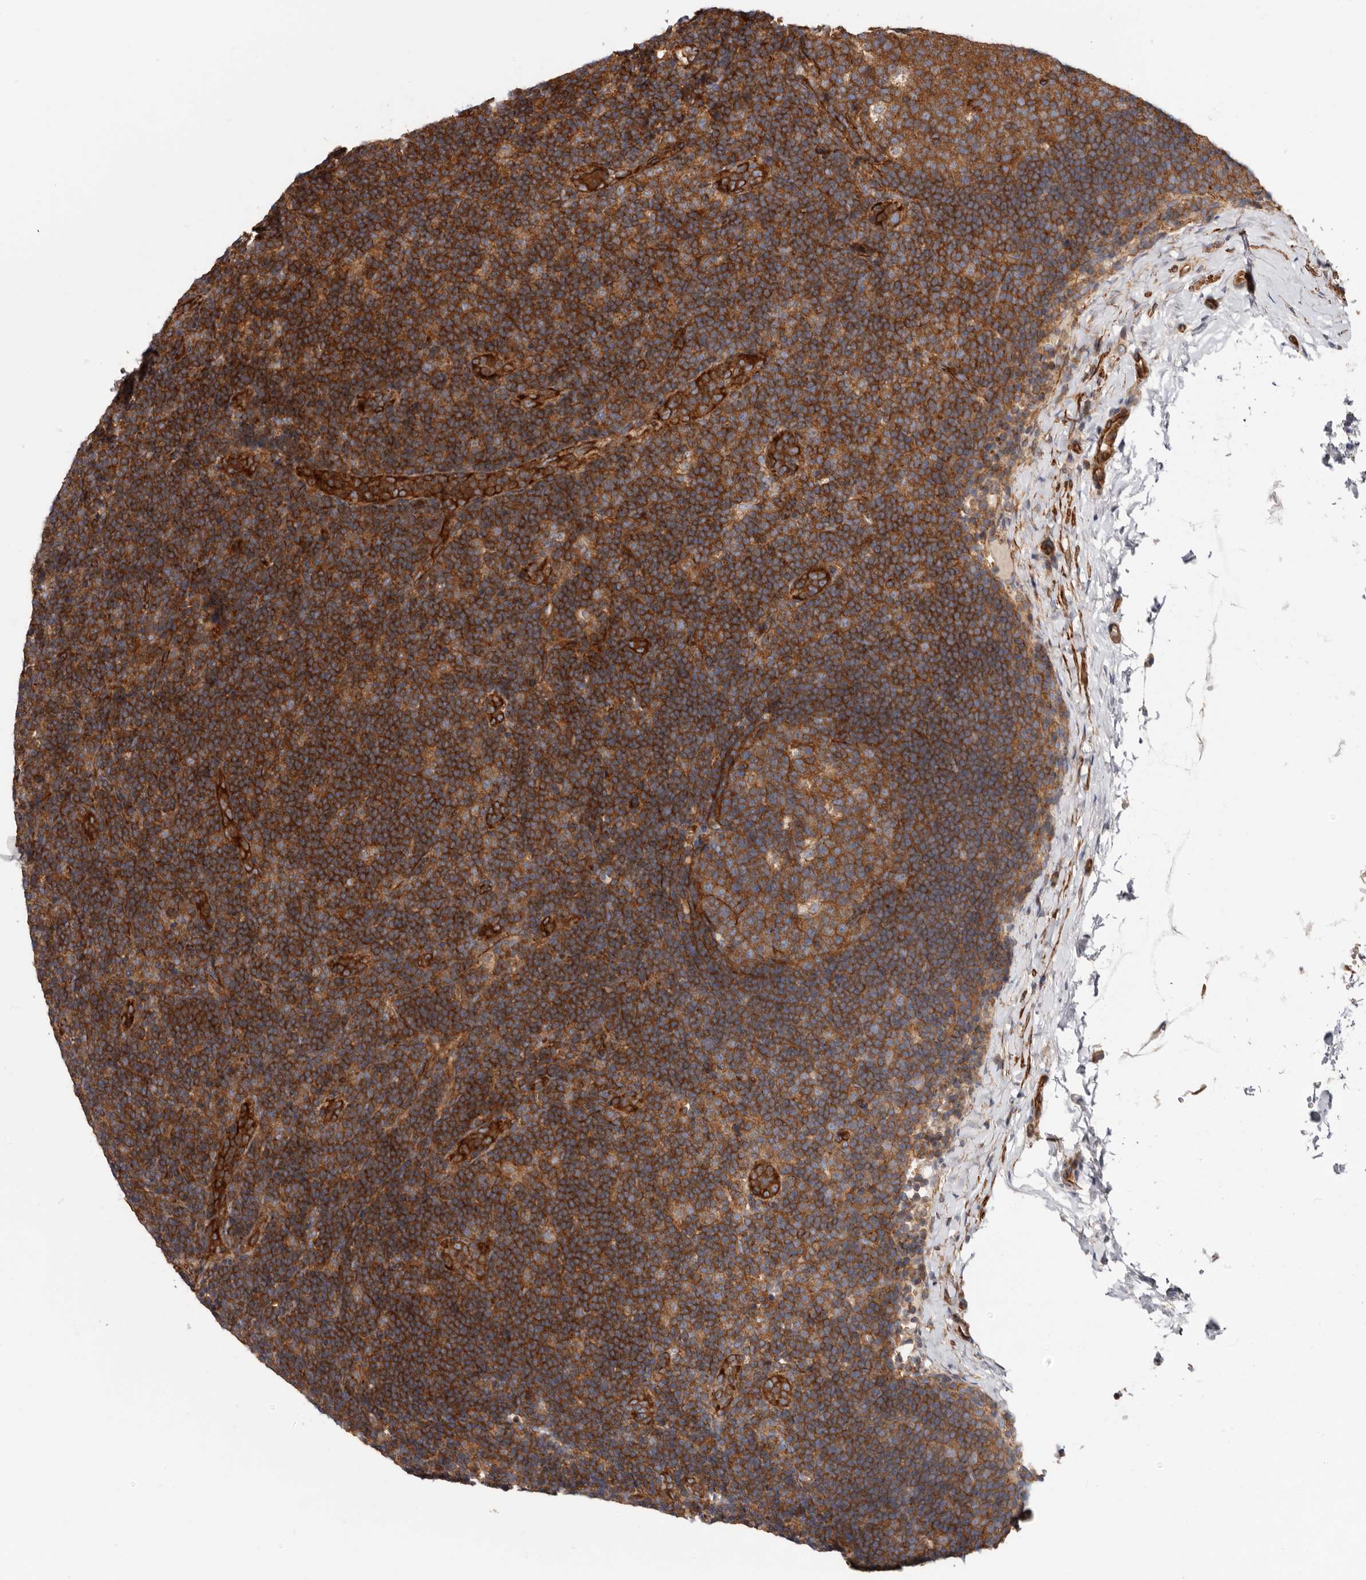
{"staining": {"intensity": "moderate", "quantity": ">75%", "location": "cytoplasmic/membranous"}, "tissue": "lymph node", "cell_type": "Germinal center cells", "image_type": "normal", "snomed": [{"axis": "morphology", "description": "Normal tissue, NOS"}, {"axis": "topography", "description": "Lymph node"}], "caption": "A brown stain shows moderate cytoplasmic/membranous expression of a protein in germinal center cells of unremarkable human lymph node.", "gene": "TMC7", "patient": {"sex": "female", "age": 22}}